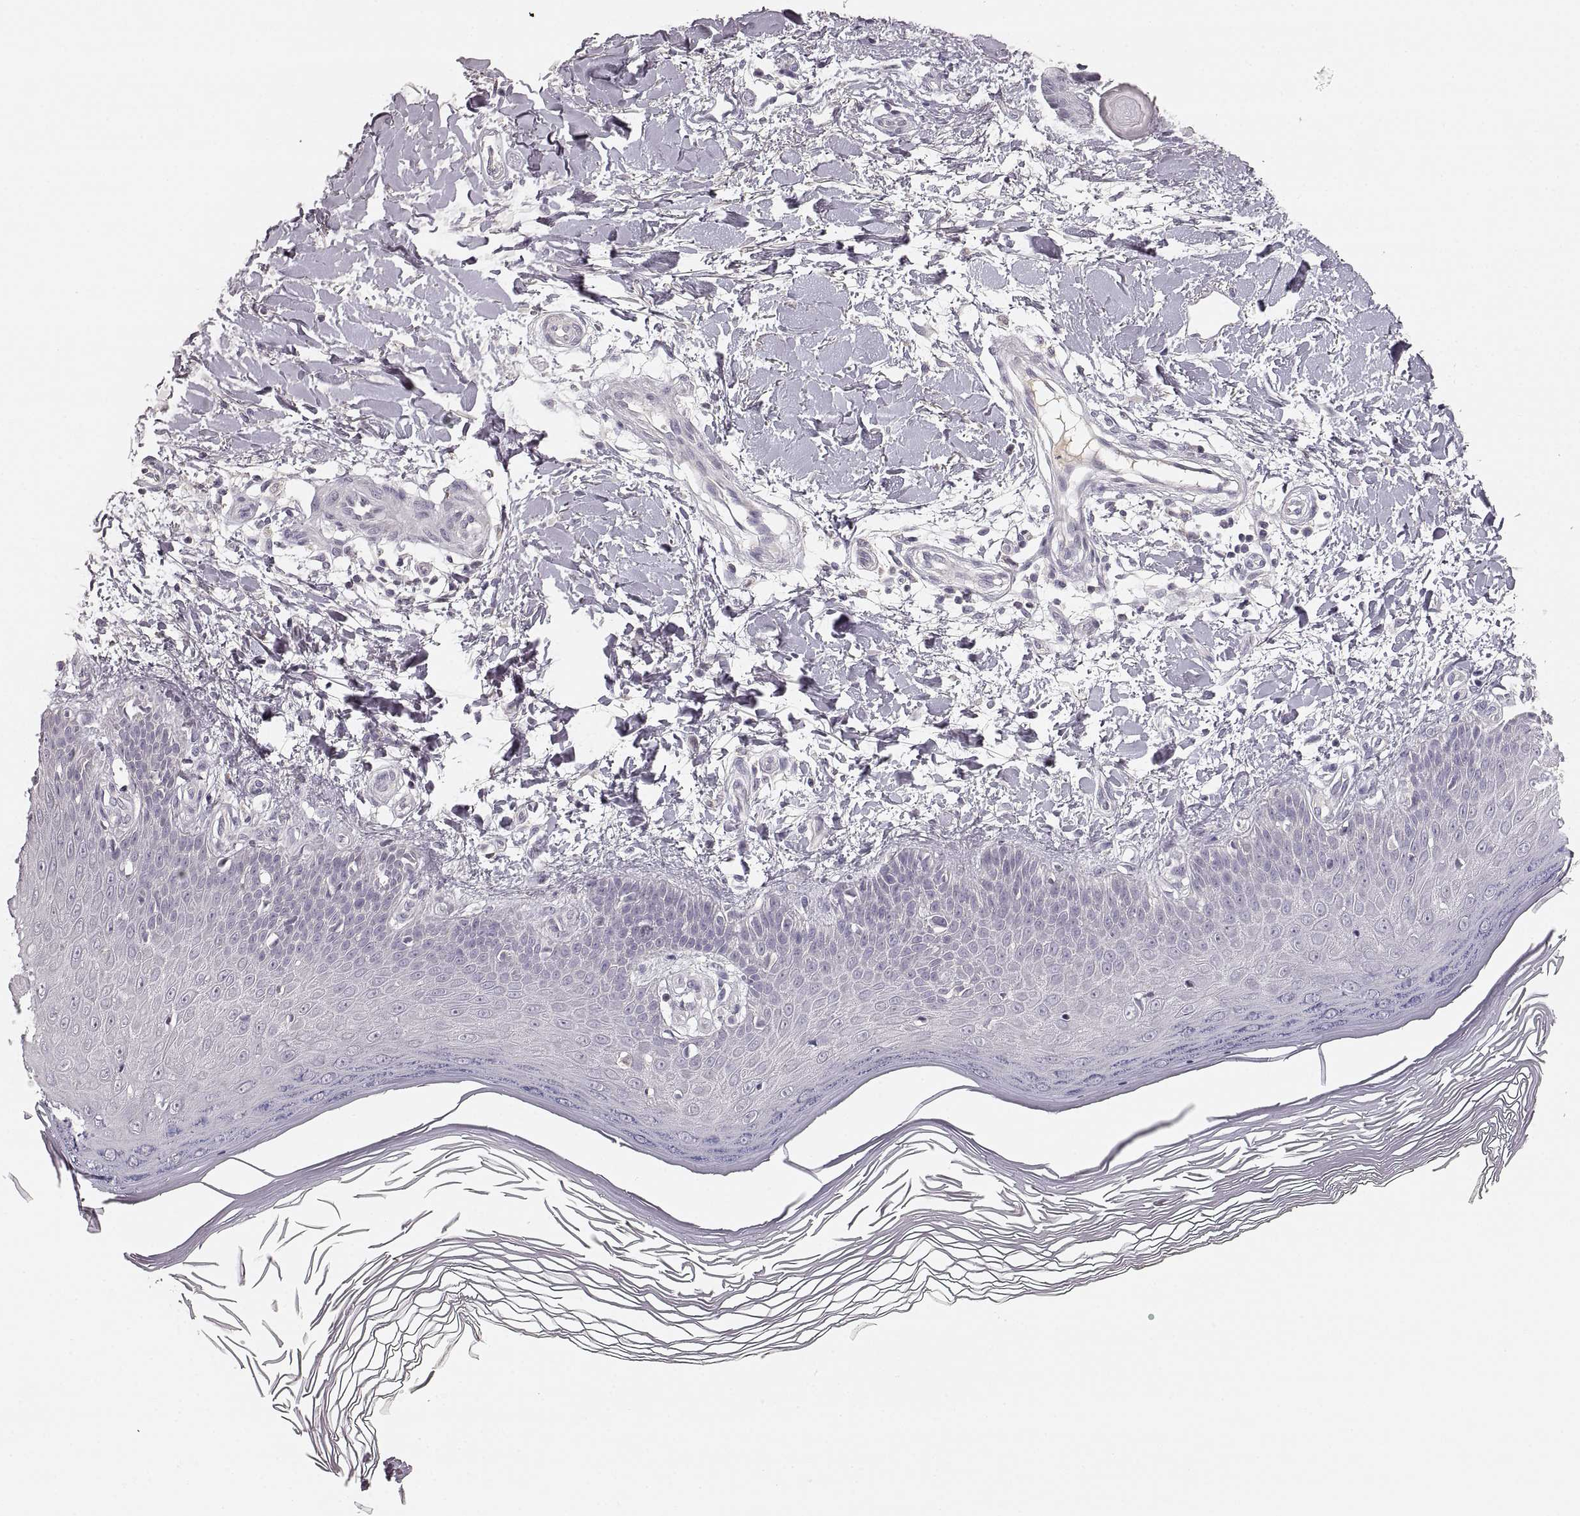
{"staining": {"intensity": "negative", "quantity": "none", "location": "none"}, "tissue": "skin", "cell_type": "Fibroblasts", "image_type": "normal", "snomed": [{"axis": "morphology", "description": "Normal tissue, NOS"}, {"axis": "topography", "description": "Skin"}], "caption": "IHC histopathology image of normal skin stained for a protein (brown), which shows no expression in fibroblasts.", "gene": "RUNDC3A", "patient": {"sex": "female", "age": 62}}